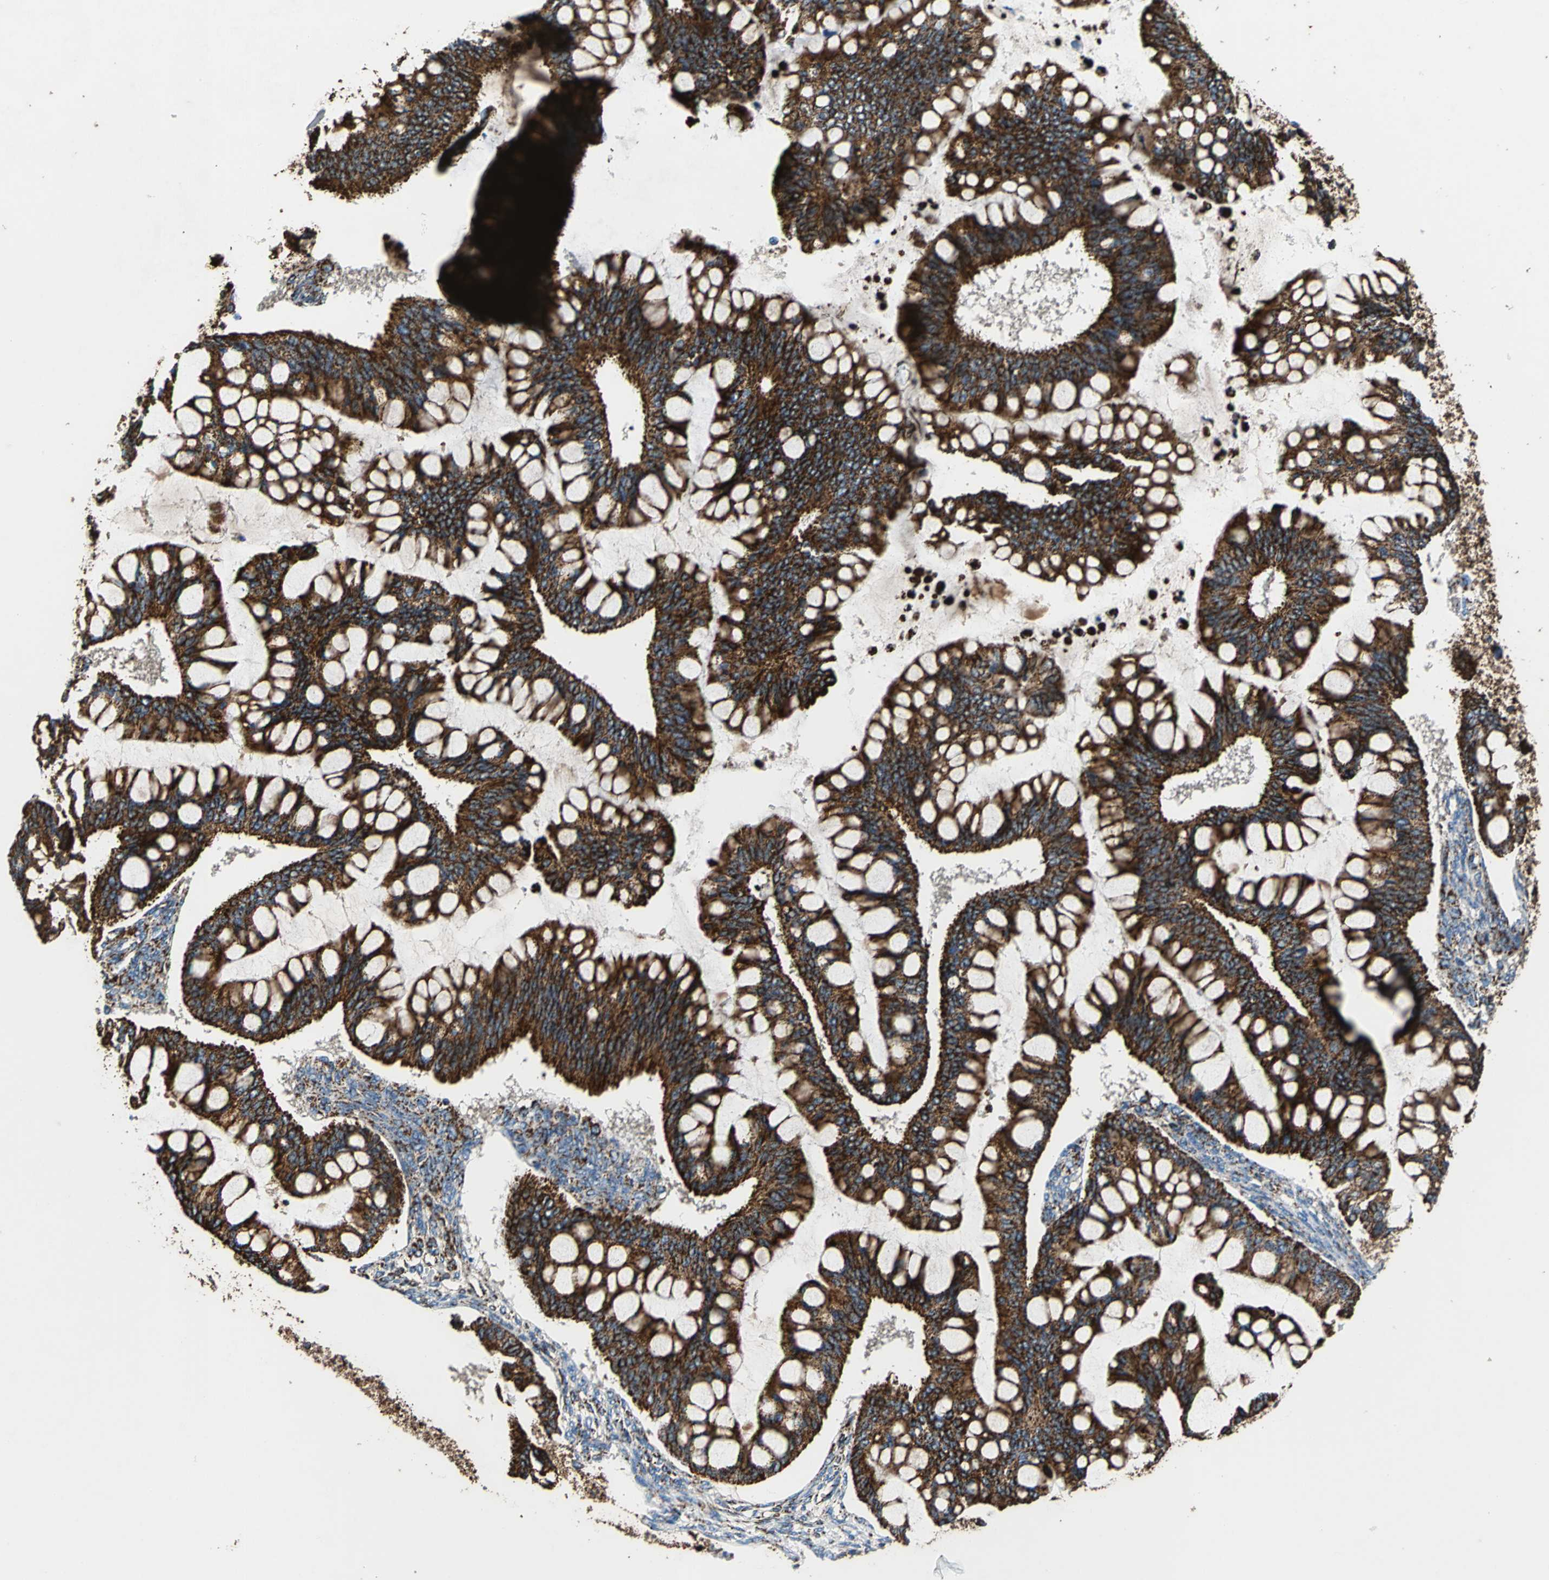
{"staining": {"intensity": "strong", "quantity": ">75%", "location": "cytoplasmic/membranous"}, "tissue": "ovarian cancer", "cell_type": "Tumor cells", "image_type": "cancer", "snomed": [{"axis": "morphology", "description": "Cystadenocarcinoma, mucinous, NOS"}, {"axis": "topography", "description": "Ovary"}], "caption": "Tumor cells display strong cytoplasmic/membranous expression in about >75% of cells in ovarian mucinous cystadenocarcinoma.", "gene": "ECH1", "patient": {"sex": "female", "age": 73}}